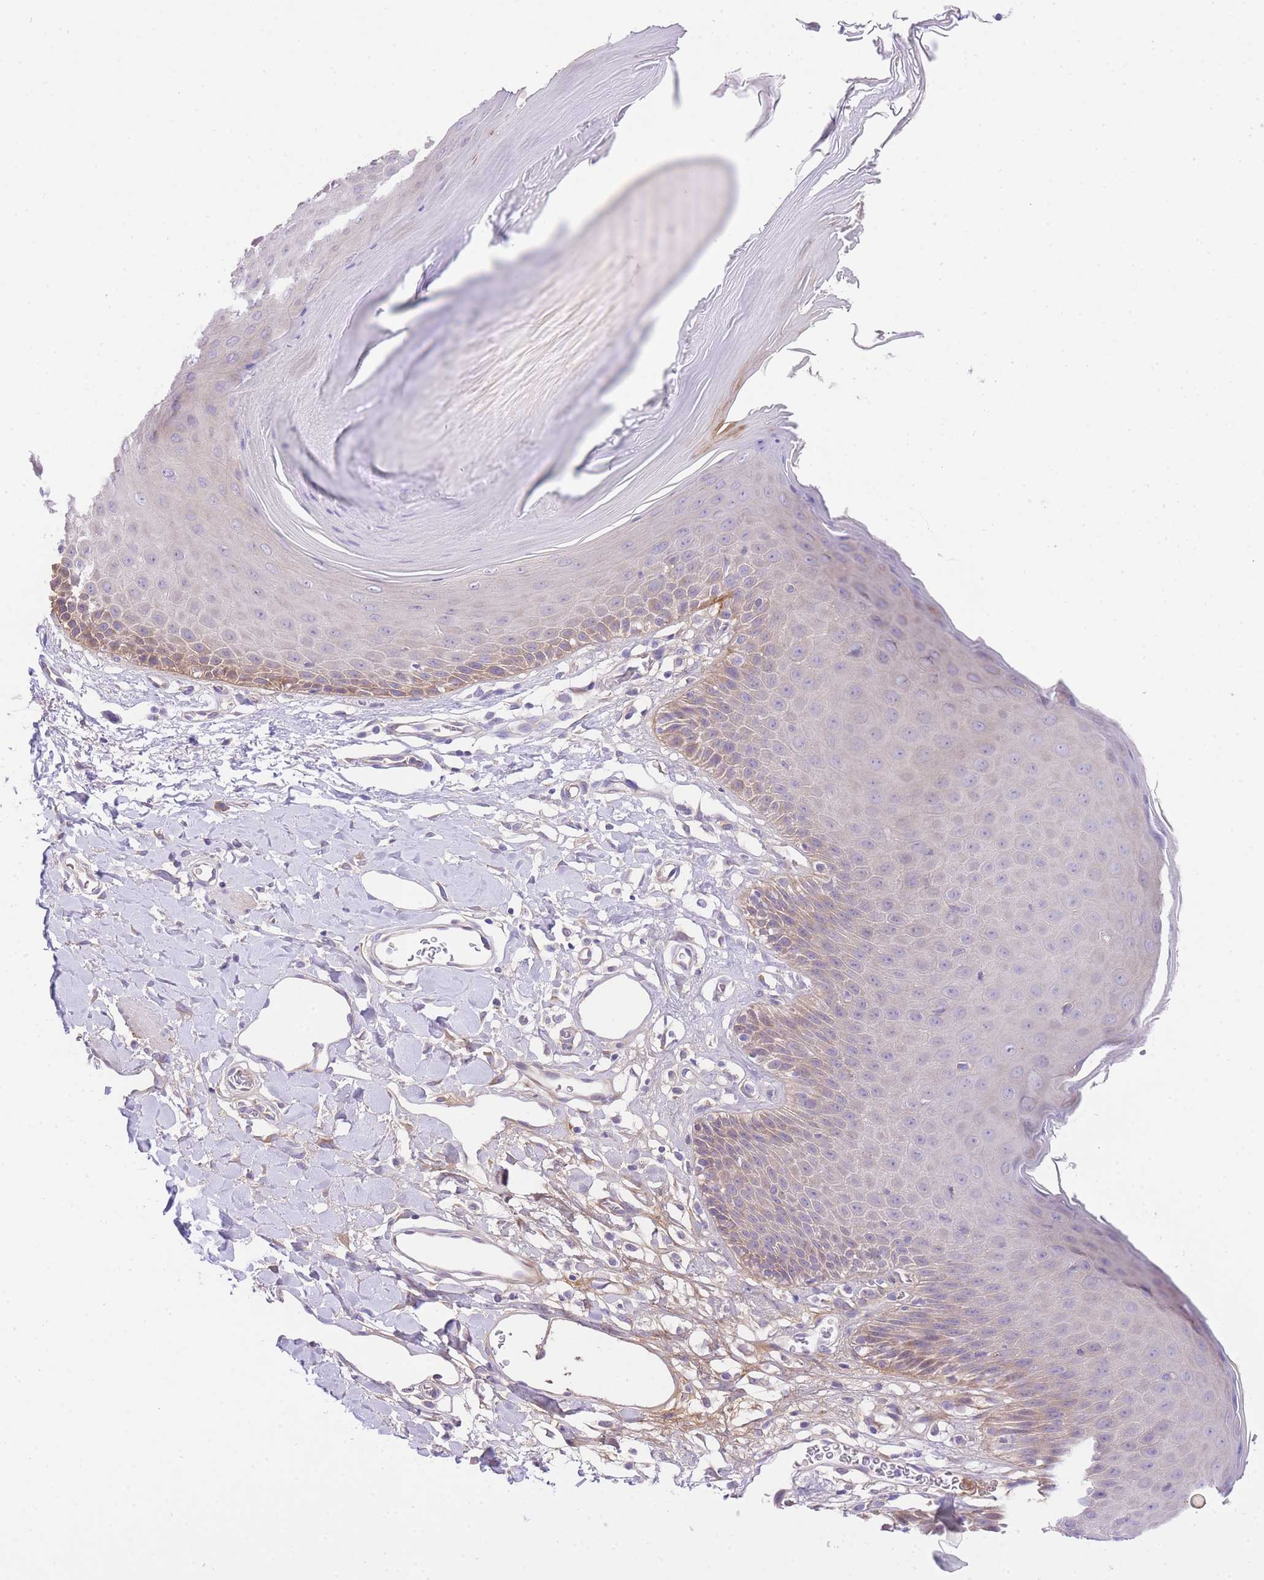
{"staining": {"intensity": "moderate", "quantity": "<25%", "location": "cytoplasmic/membranous"}, "tissue": "skin", "cell_type": "Epidermal cells", "image_type": "normal", "snomed": [{"axis": "morphology", "description": "Normal tissue, NOS"}, {"axis": "topography", "description": "Vulva"}], "caption": "Epidermal cells display low levels of moderate cytoplasmic/membranous expression in approximately <25% of cells in normal human skin. (Brightfield microscopy of DAB IHC at high magnification).", "gene": "LIPH", "patient": {"sex": "female", "age": 68}}